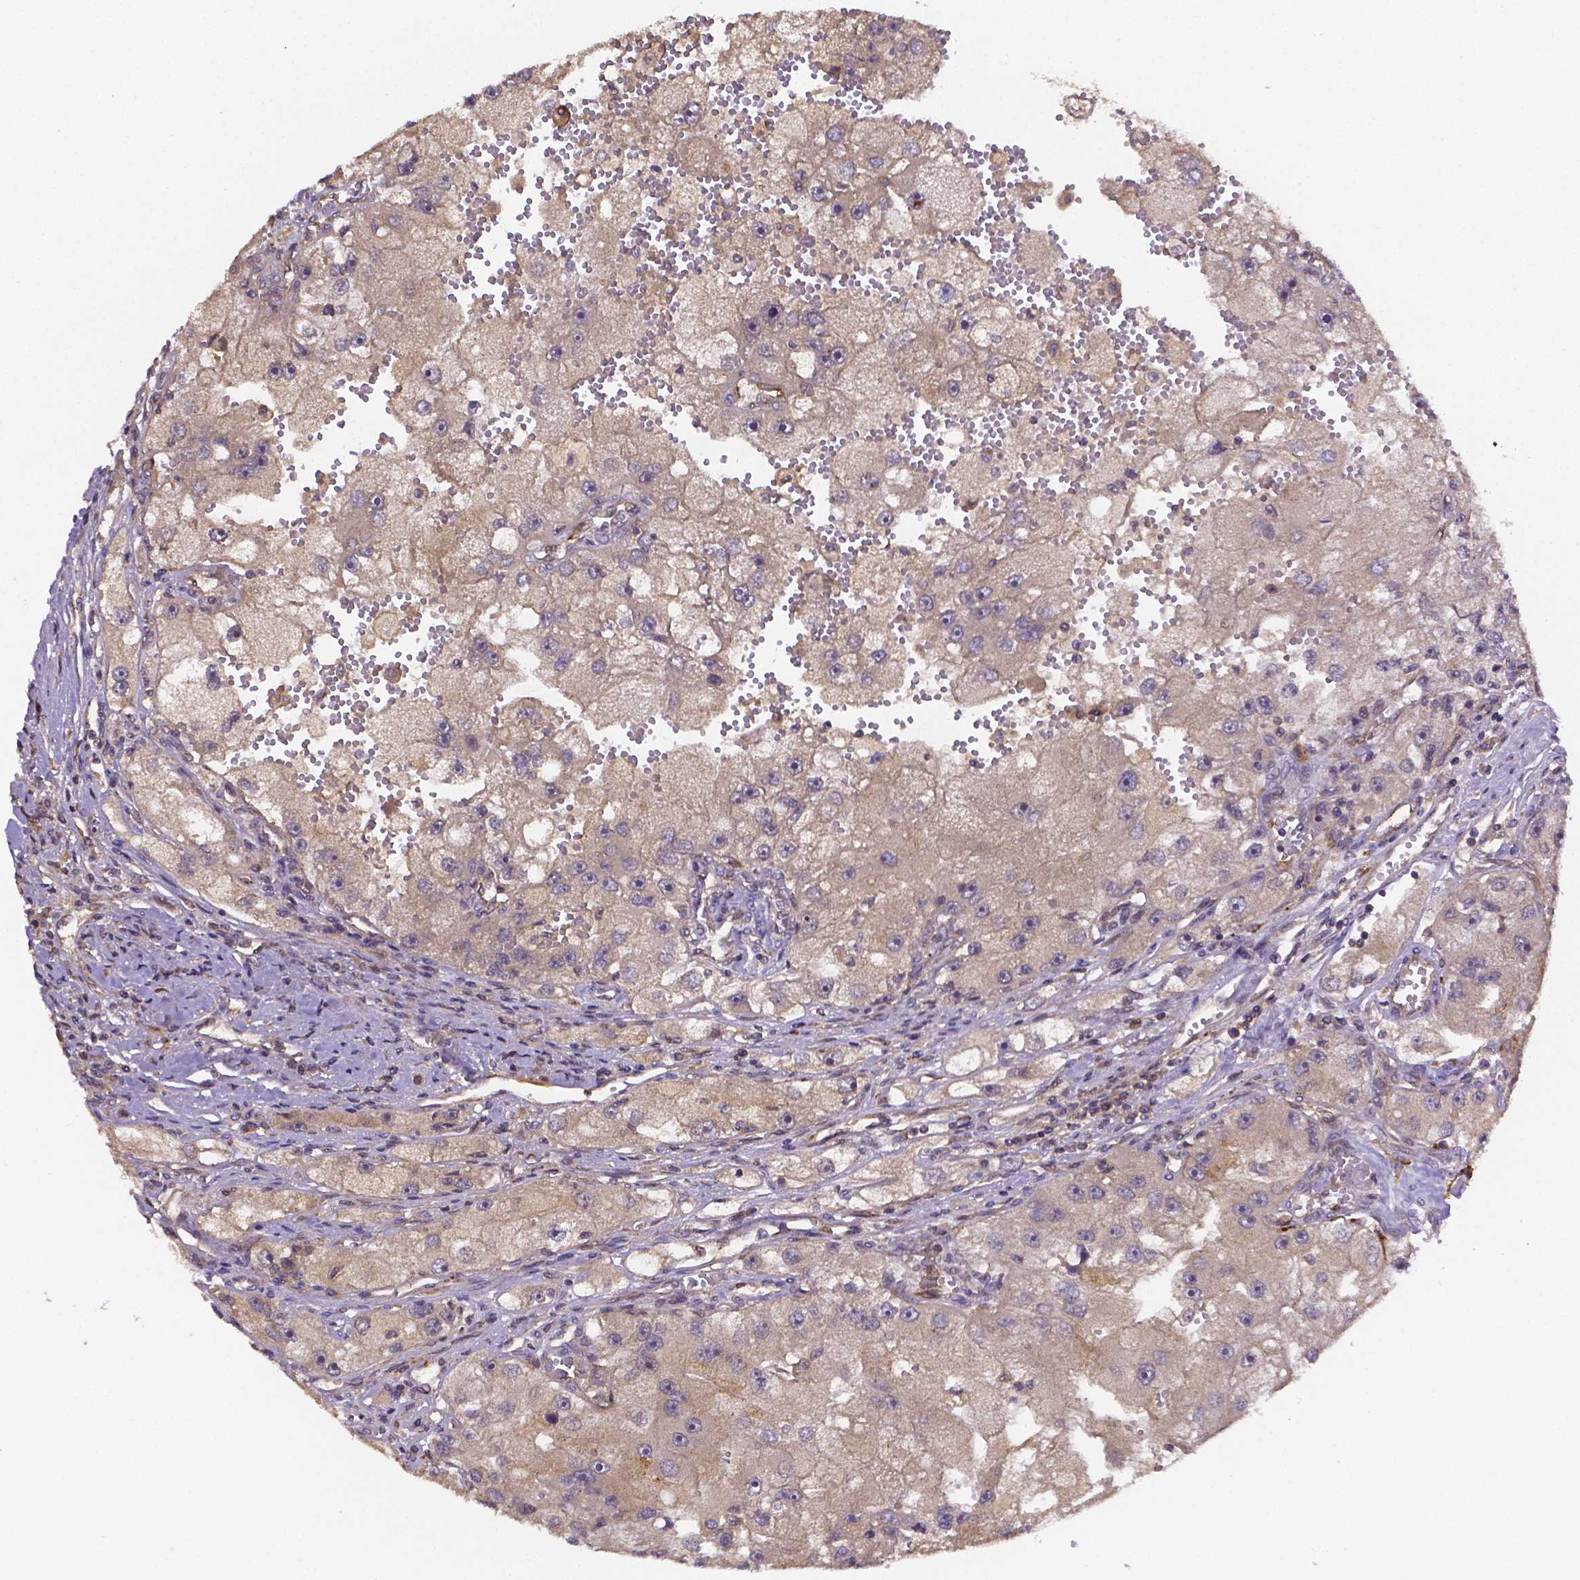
{"staining": {"intensity": "weak", "quantity": "<25%", "location": "cytoplasmic/membranous"}, "tissue": "renal cancer", "cell_type": "Tumor cells", "image_type": "cancer", "snomed": [{"axis": "morphology", "description": "Adenocarcinoma, NOS"}, {"axis": "topography", "description": "Kidney"}], "caption": "Protein analysis of renal cancer (adenocarcinoma) demonstrates no significant expression in tumor cells.", "gene": "RNF123", "patient": {"sex": "male", "age": 63}}